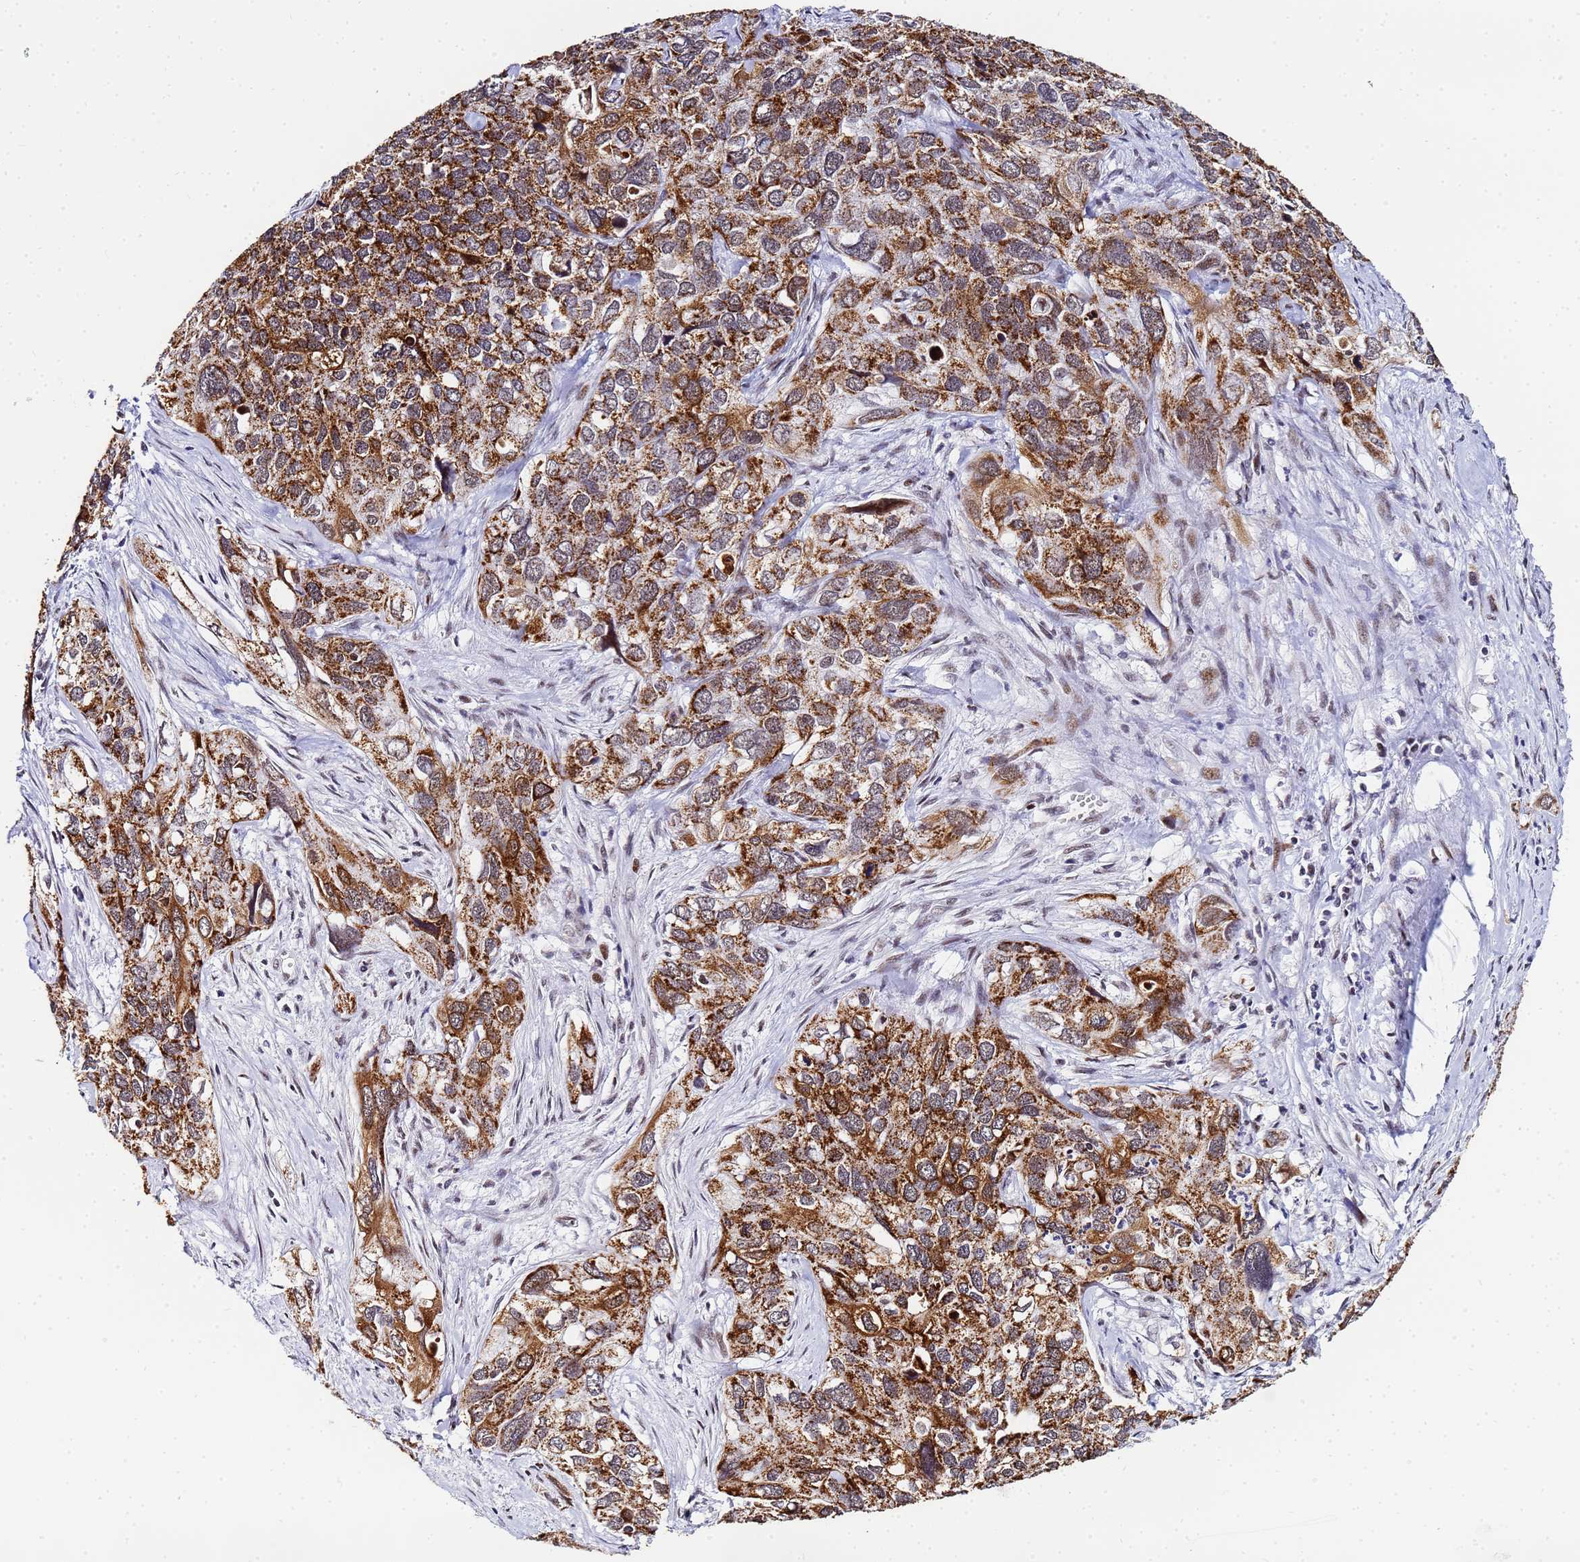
{"staining": {"intensity": "strong", "quantity": ">75%", "location": "cytoplasmic/membranous"}, "tissue": "cervical cancer", "cell_type": "Tumor cells", "image_type": "cancer", "snomed": [{"axis": "morphology", "description": "Squamous cell carcinoma, NOS"}, {"axis": "topography", "description": "Cervix"}], "caption": "Cervical squamous cell carcinoma stained with IHC shows strong cytoplasmic/membranous positivity in approximately >75% of tumor cells.", "gene": "CKMT1A", "patient": {"sex": "female", "age": 55}}